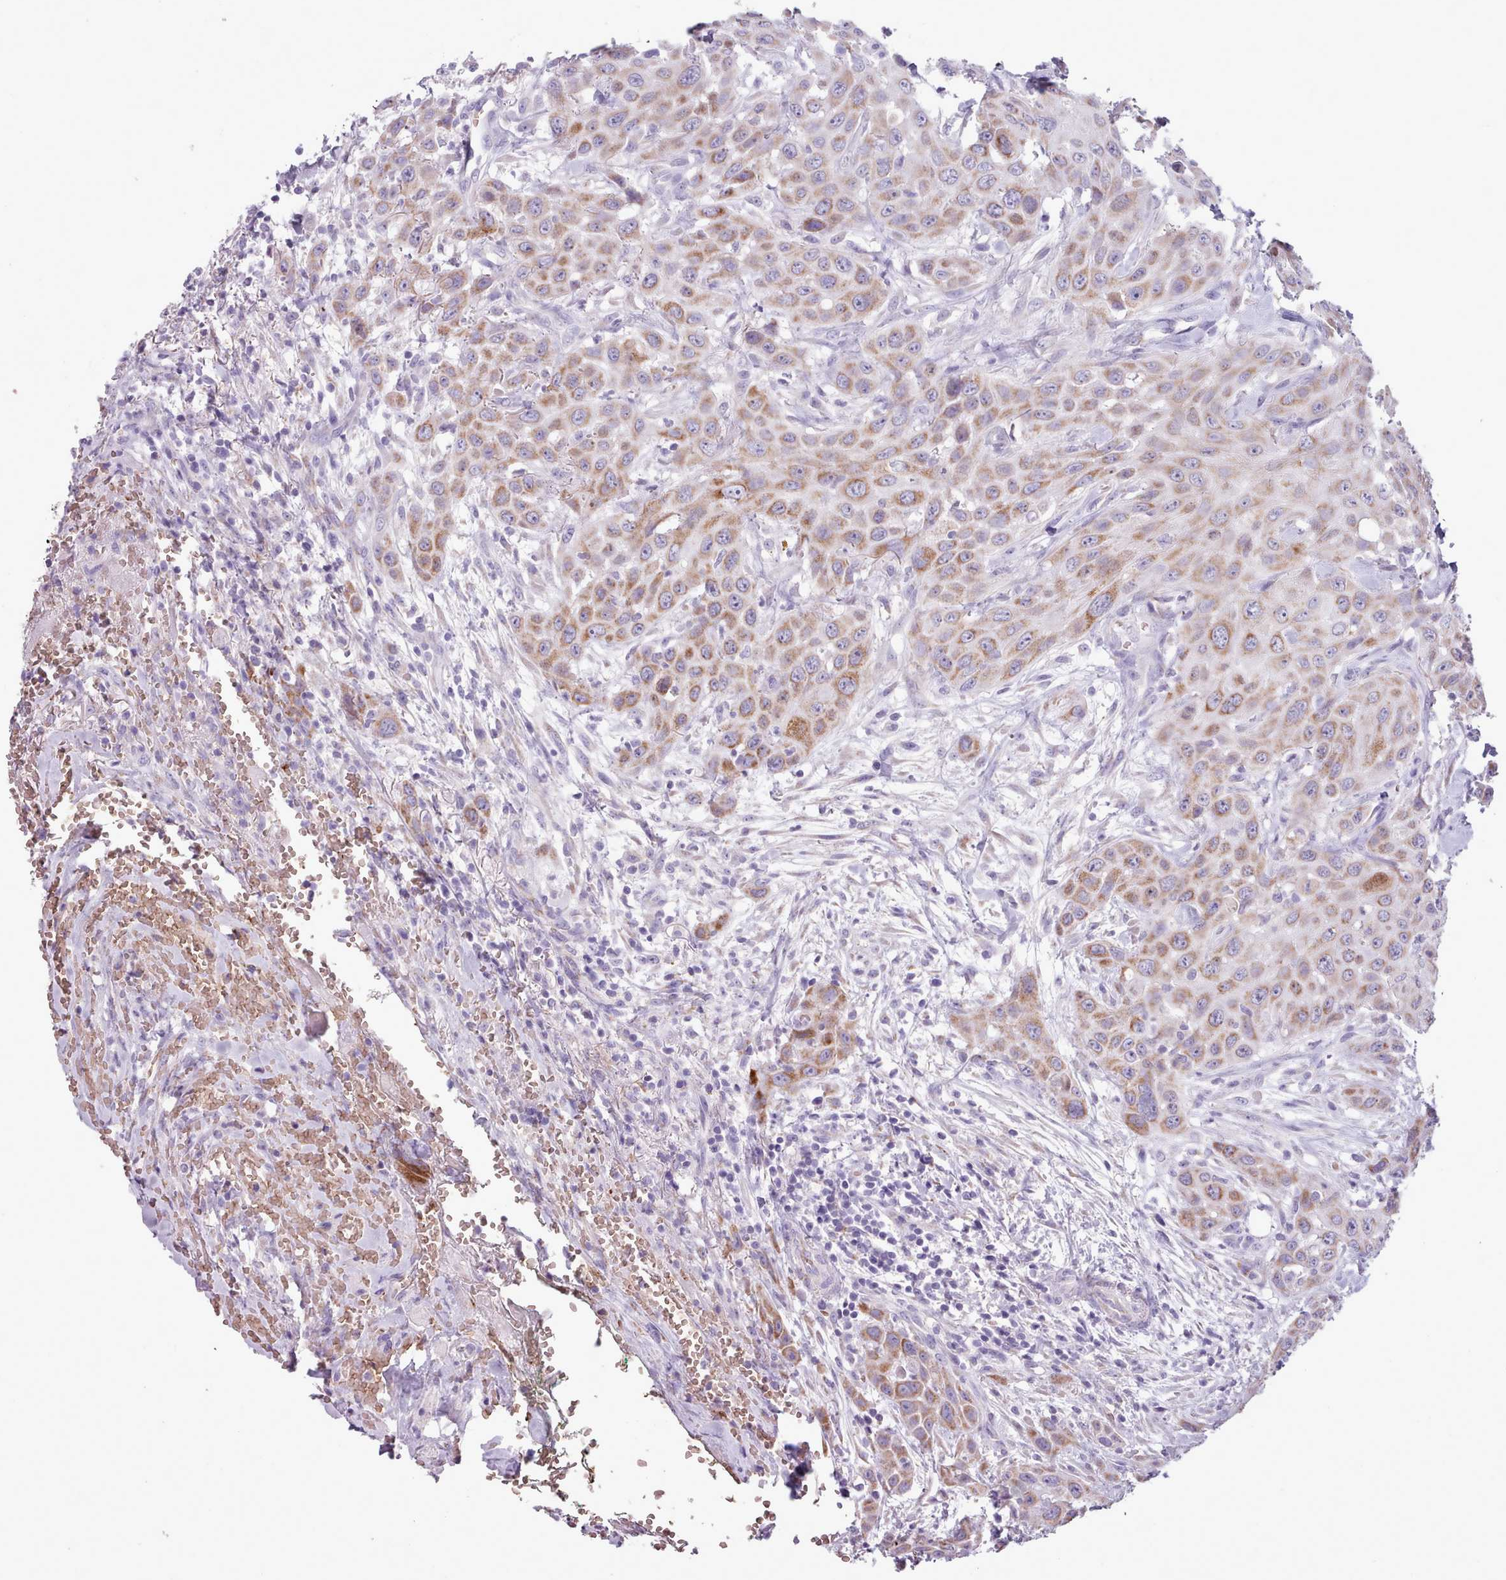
{"staining": {"intensity": "moderate", "quantity": ">75%", "location": "cytoplasmic/membranous"}, "tissue": "head and neck cancer", "cell_type": "Tumor cells", "image_type": "cancer", "snomed": [{"axis": "morphology", "description": "Squamous cell carcinoma, NOS"}, {"axis": "topography", "description": "Head-Neck"}], "caption": "Immunohistochemistry (DAB (3,3'-diaminobenzidine)) staining of squamous cell carcinoma (head and neck) demonstrates moderate cytoplasmic/membranous protein positivity in approximately >75% of tumor cells. (DAB (3,3'-diaminobenzidine) IHC with brightfield microscopy, high magnification).", "gene": "AK4", "patient": {"sex": "male", "age": 81}}